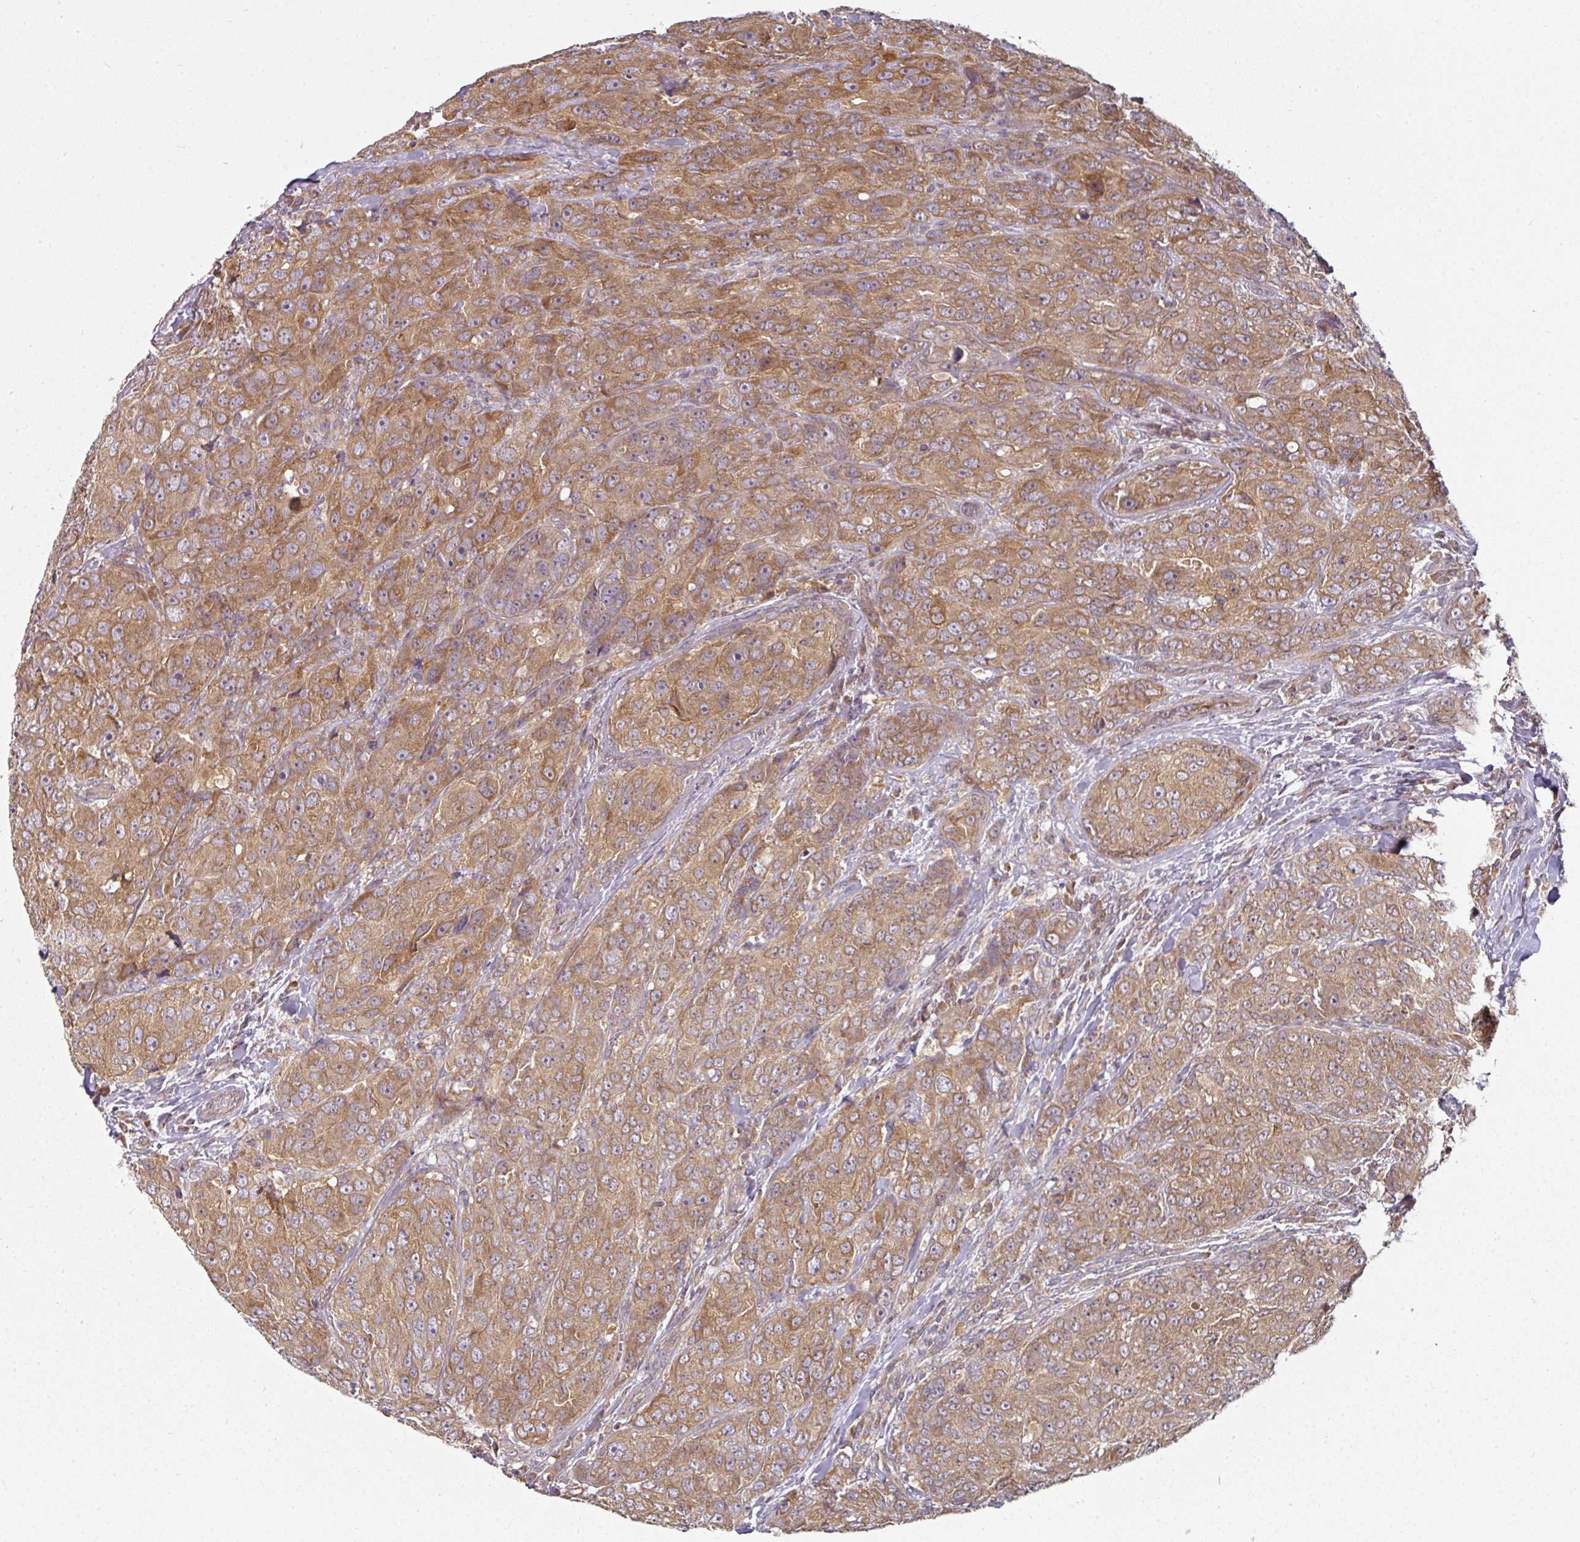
{"staining": {"intensity": "moderate", "quantity": ">75%", "location": "cytoplasmic/membranous"}, "tissue": "breast cancer", "cell_type": "Tumor cells", "image_type": "cancer", "snomed": [{"axis": "morphology", "description": "Duct carcinoma"}, {"axis": "topography", "description": "Breast"}], "caption": "About >75% of tumor cells in breast cancer reveal moderate cytoplasmic/membranous protein staining as visualized by brown immunohistochemical staining.", "gene": "MAP2K2", "patient": {"sex": "female", "age": 43}}